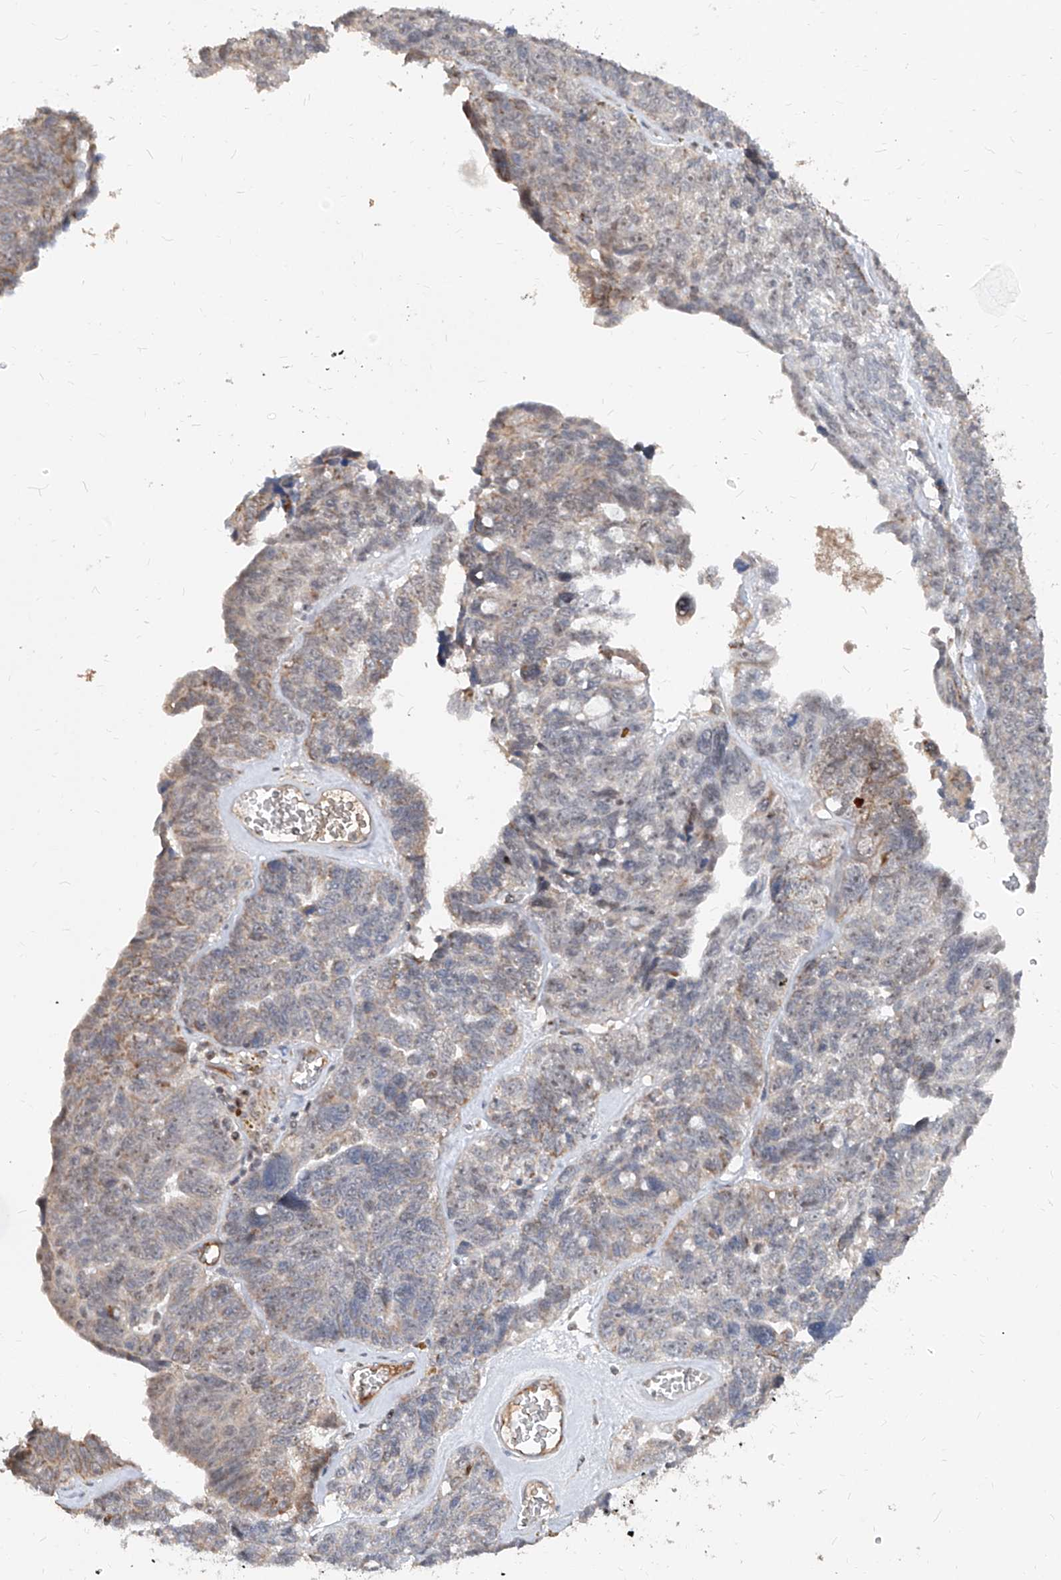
{"staining": {"intensity": "weak", "quantity": "25%-75%", "location": "cytoplasmic/membranous"}, "tissue": "ovarian cancer", "cell_type": "Tumor cells", "image_type": "cancer", "snomed": [{"axis": "morphology", "description": "Cystadenocarcinoma, serous, NOS"}, {"axis": "topography", "description": "Ovary"}], "caption": "Protein staining shows weak cytoplasmic/membranous staining in approximately 25%-75% of tumor cells in serous cystadenocarcinoma (ovarian). (Brightfield microscopy of DAB IHC at high magnification).", "gene": "NDUFB3", "patient": {"sex": "female", "age": 79}}